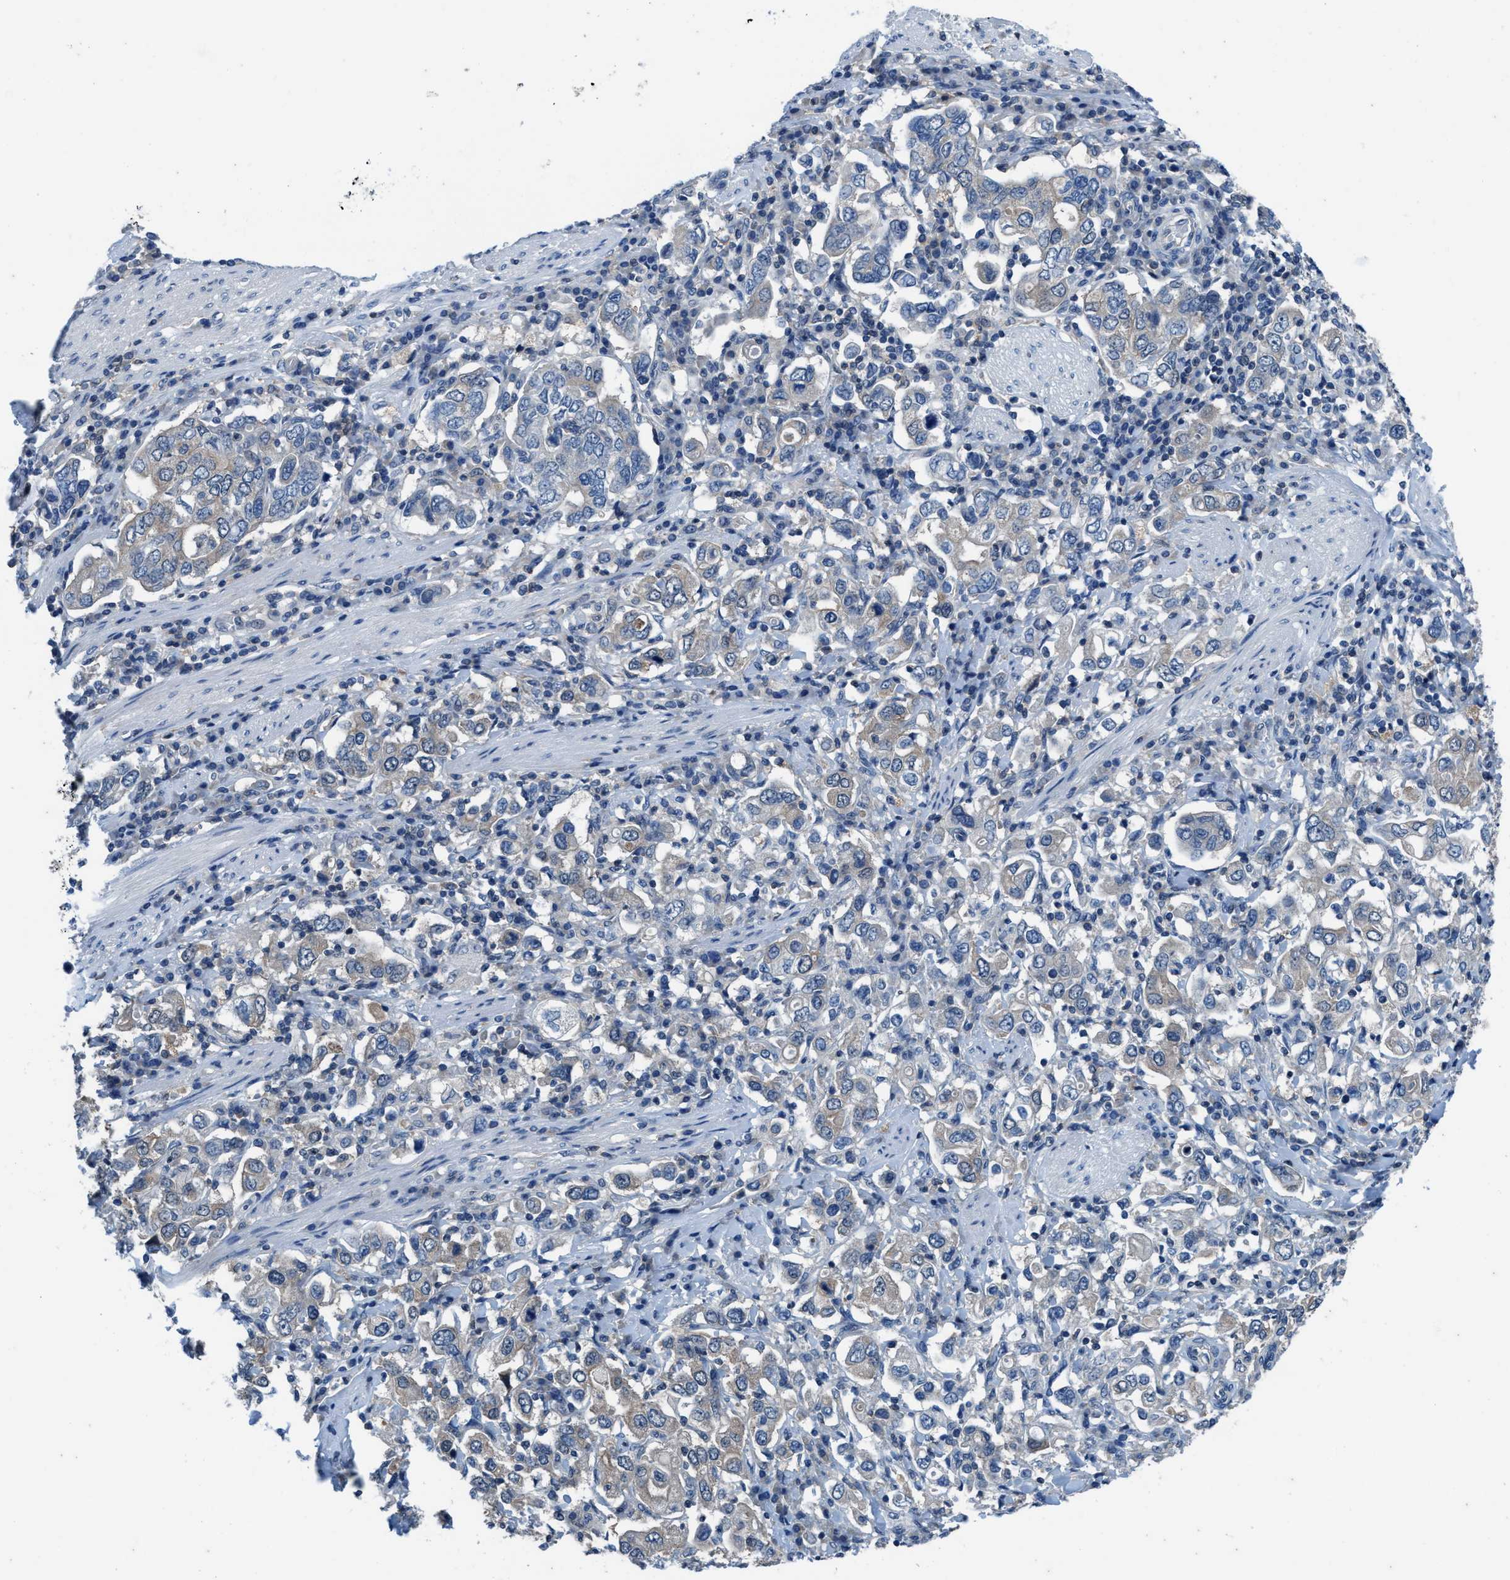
{"staining": {"intensity": "negative", "quantity": "none", "location": "none"}, "tissue": "stomach cancer", "cell_type": "Tumor cells", "image_type": "cancer", "snomed": [{"axis": "morphology", "description": "Adenocarcinoma, NOS"}, {"axis": "topography", "description": "Stomach, upper"}], "caption": "The micrograph displays no significant expression in tumor cells of adenocarcinoma (stomach). (DAB (3,3'-diaminobenzidine) immunohistochemistry (IHC) visualized using brightfield microscopy, high magnification).", "gene": "NUDT5", "patient": {"sex": "male", "age": 62}}